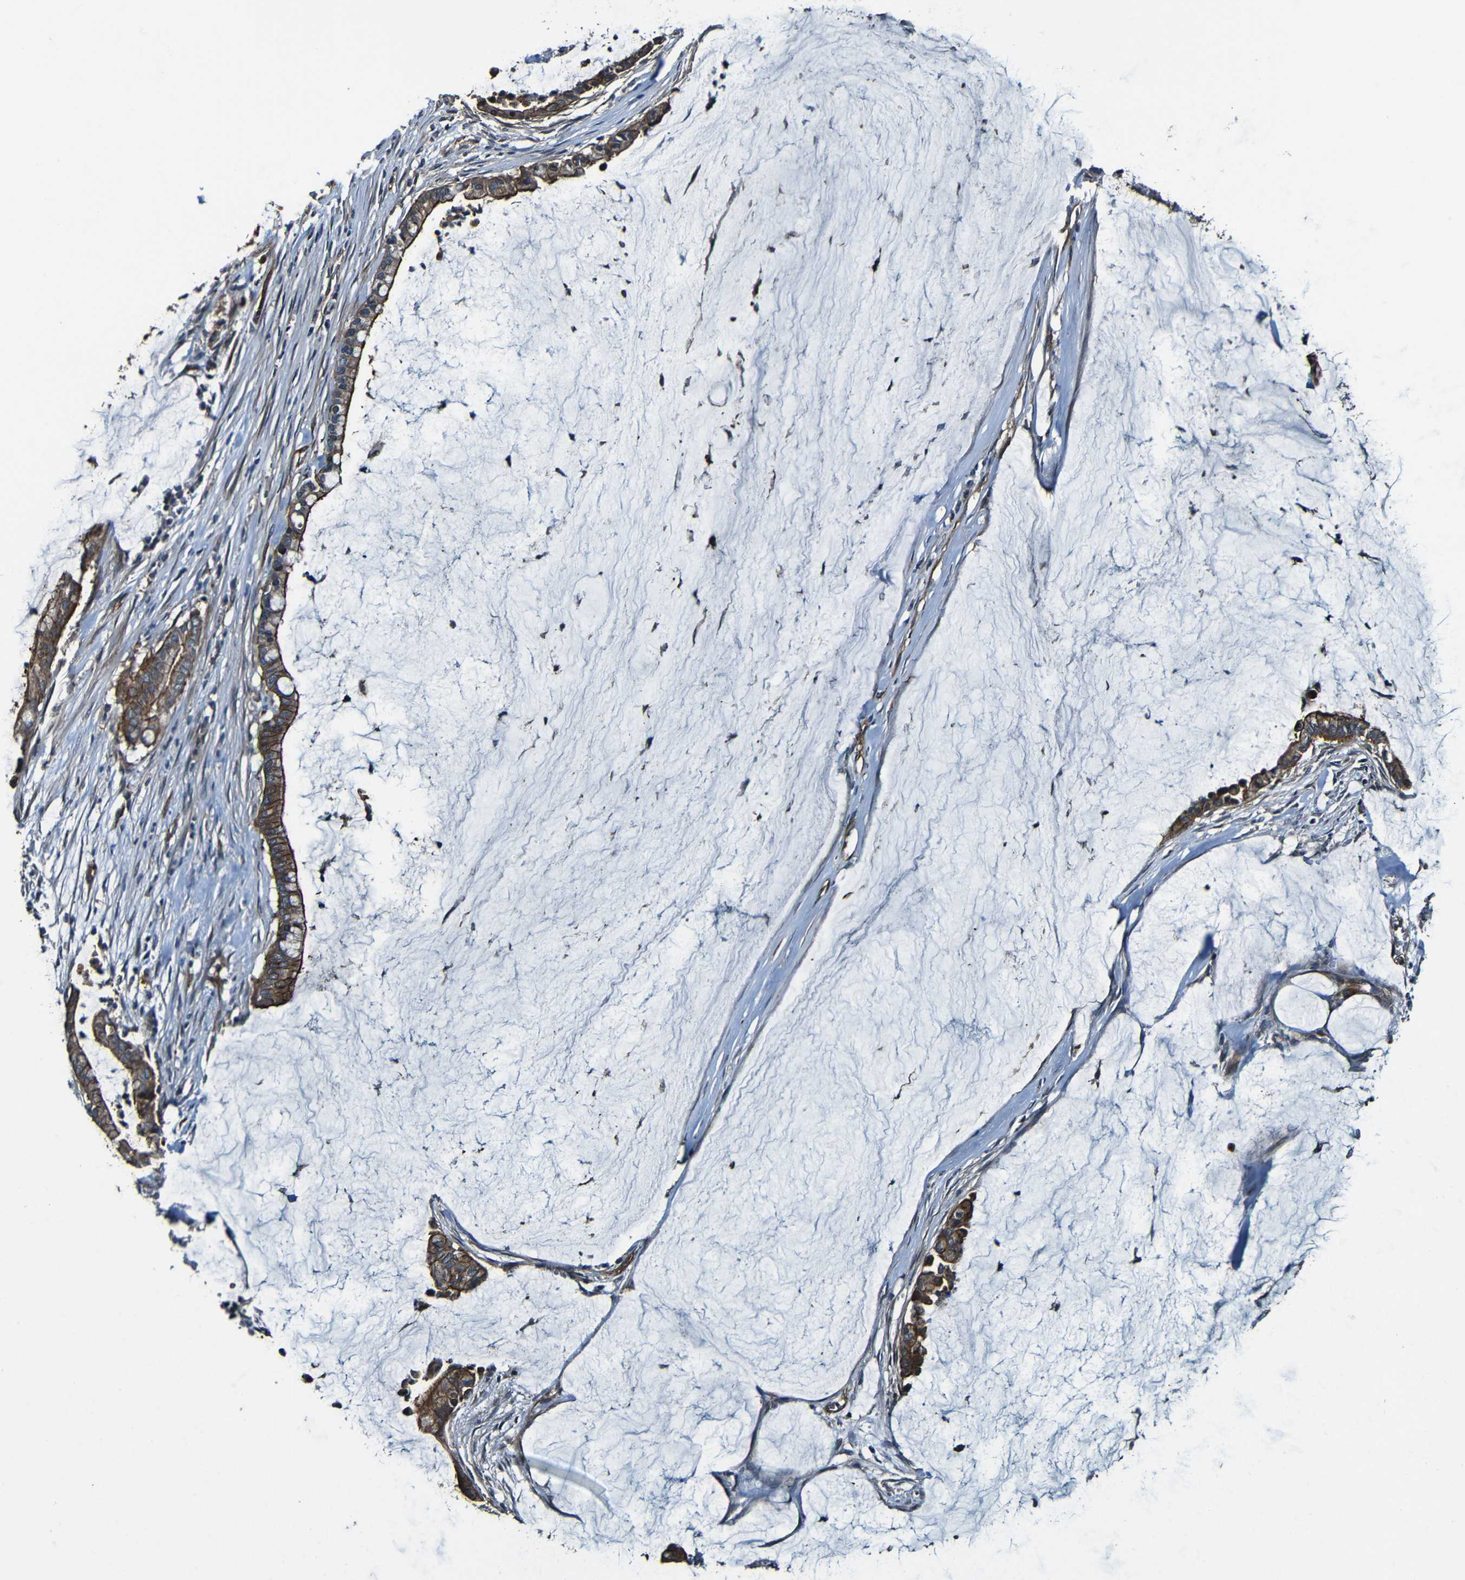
{"staining": {"intensity": "moderate", "quantity": ">75%", "location": "cytoplasmic/membranous"}, "tissue": "pancreatic cancer", "cell_type": "Tumor cells", "image_type": "cancer", "snomed": [{"axis": "morphology", "description": "Adenocarcinoma, NOS"}, {"axis": "topography", "description": "Pancreas"}], "caption": "A medium amount of moderate cytoplasmic/membranous expression is seen in approximately >75% of tumor cells in adenocarcinoma (pancreatic) tissue.", "gene": "LGR5", "patient": {"sex": "male", "age": 41}}